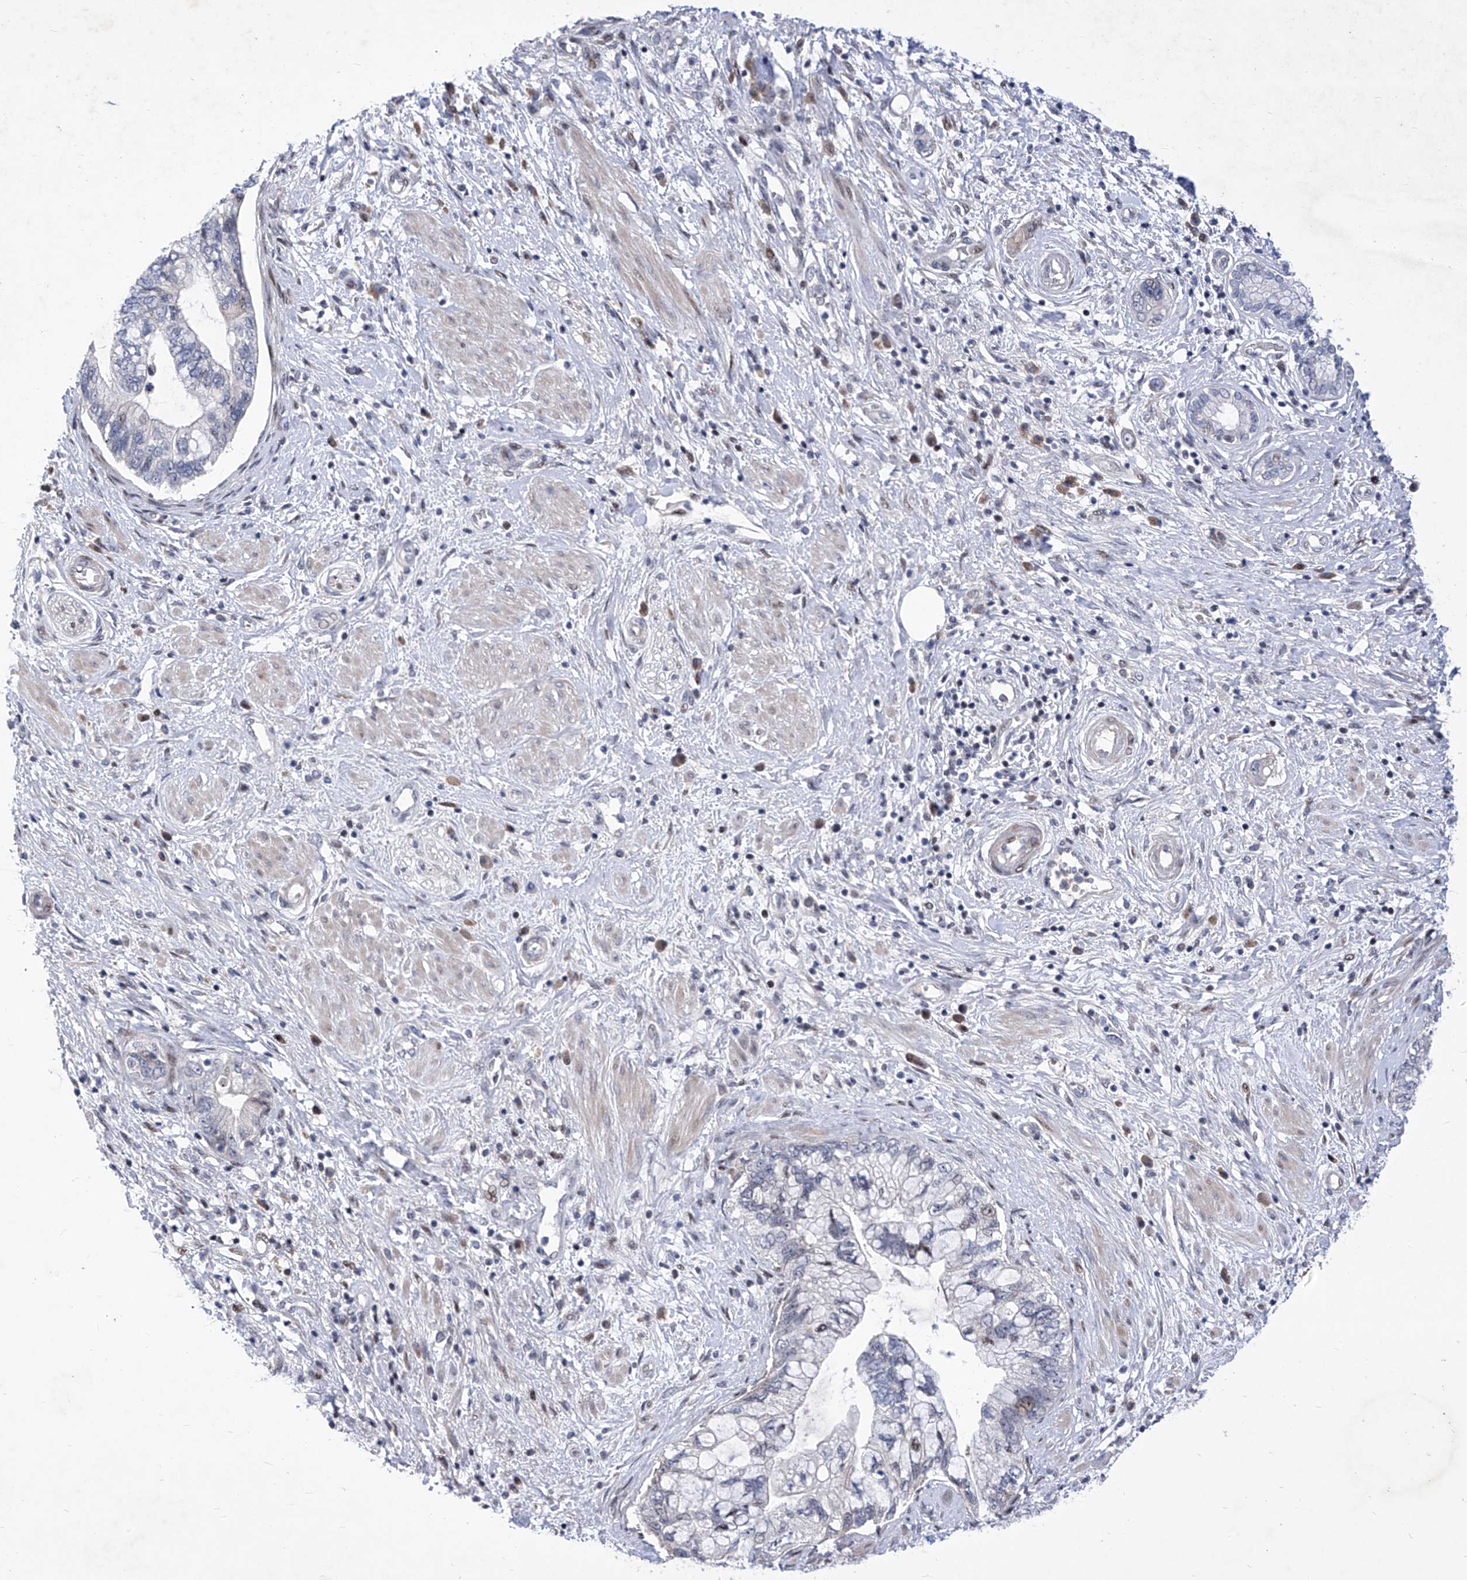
{"staining": {"intensity": "negative", "quantity": "none", "location": "none"}, "tissue": "pancreatic cancer", "cell_type": "Tumor cells", "image_type": "cancer", "snomed": [{"axis": "morphology", "description": "Adenocarcinoma, NOS"}, {"axis": "topography", "description": "Pancreas"}], "caption": "High magnification brightfield microscopy of pancreatic cancer stained with DAB (brown) and counterstained with hematoxylin (blue): tumor cells show no significant positivity.", "gene": "NUFIP1", "patient": {"sex": "female", "age": 73}}